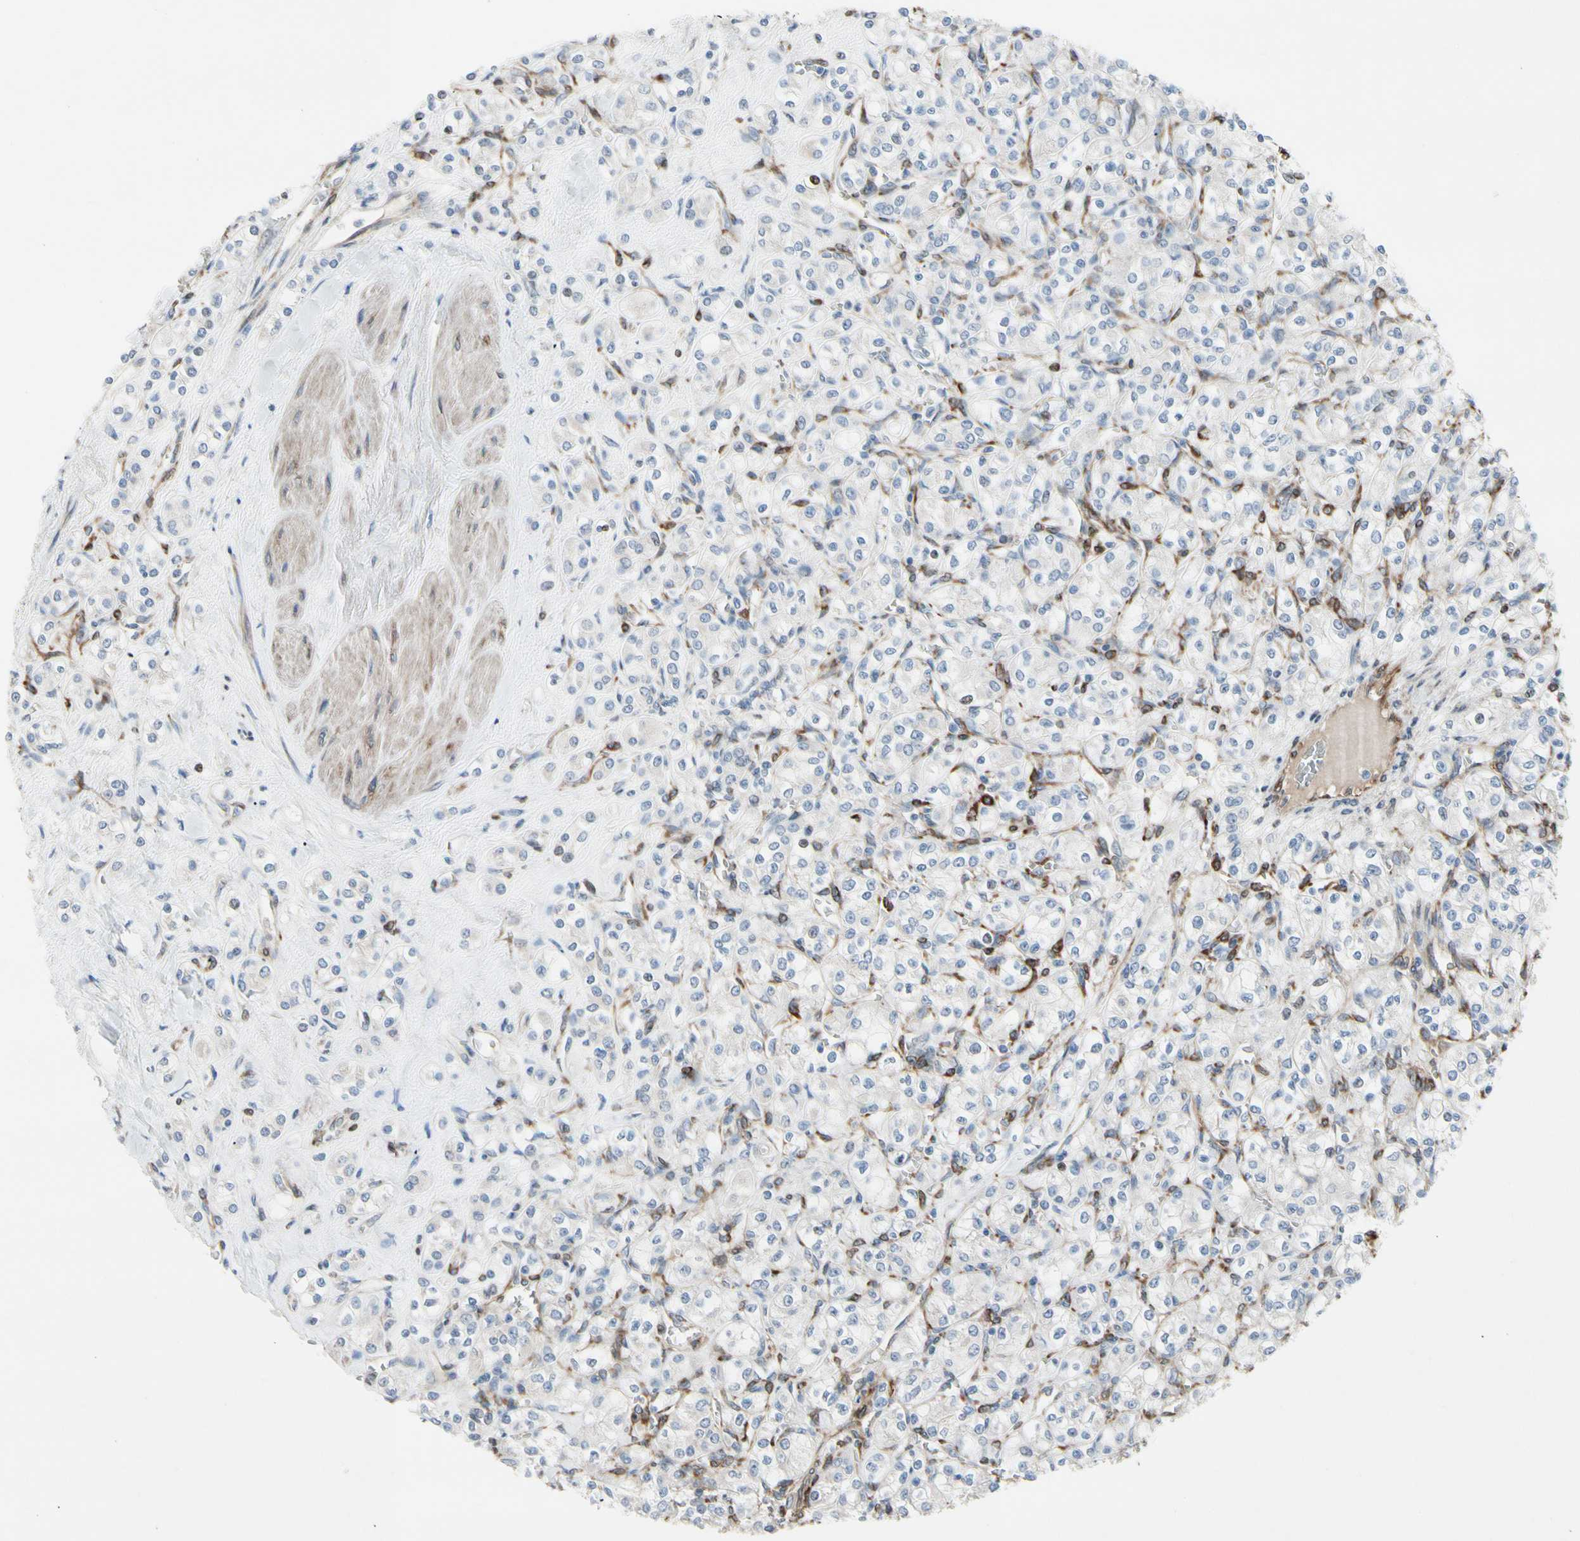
{"staining": {"intensity": "negative", "quantity": "none", "location": "none"}, "tissue": "renal cancer", "cell_type": "Tumor cells", "image_type": "cancer", "snomed": [{"axis": "morphology", "description": "Adenocarcinoma, NOS"}, {"axis": "topography", "description": "Kidney"}], "caption": "There is no significant positivity in tumor cells of adenocarcinoma (renal).", "gene": "MAP2", "patient": {"sex": "male", "age": 77}}